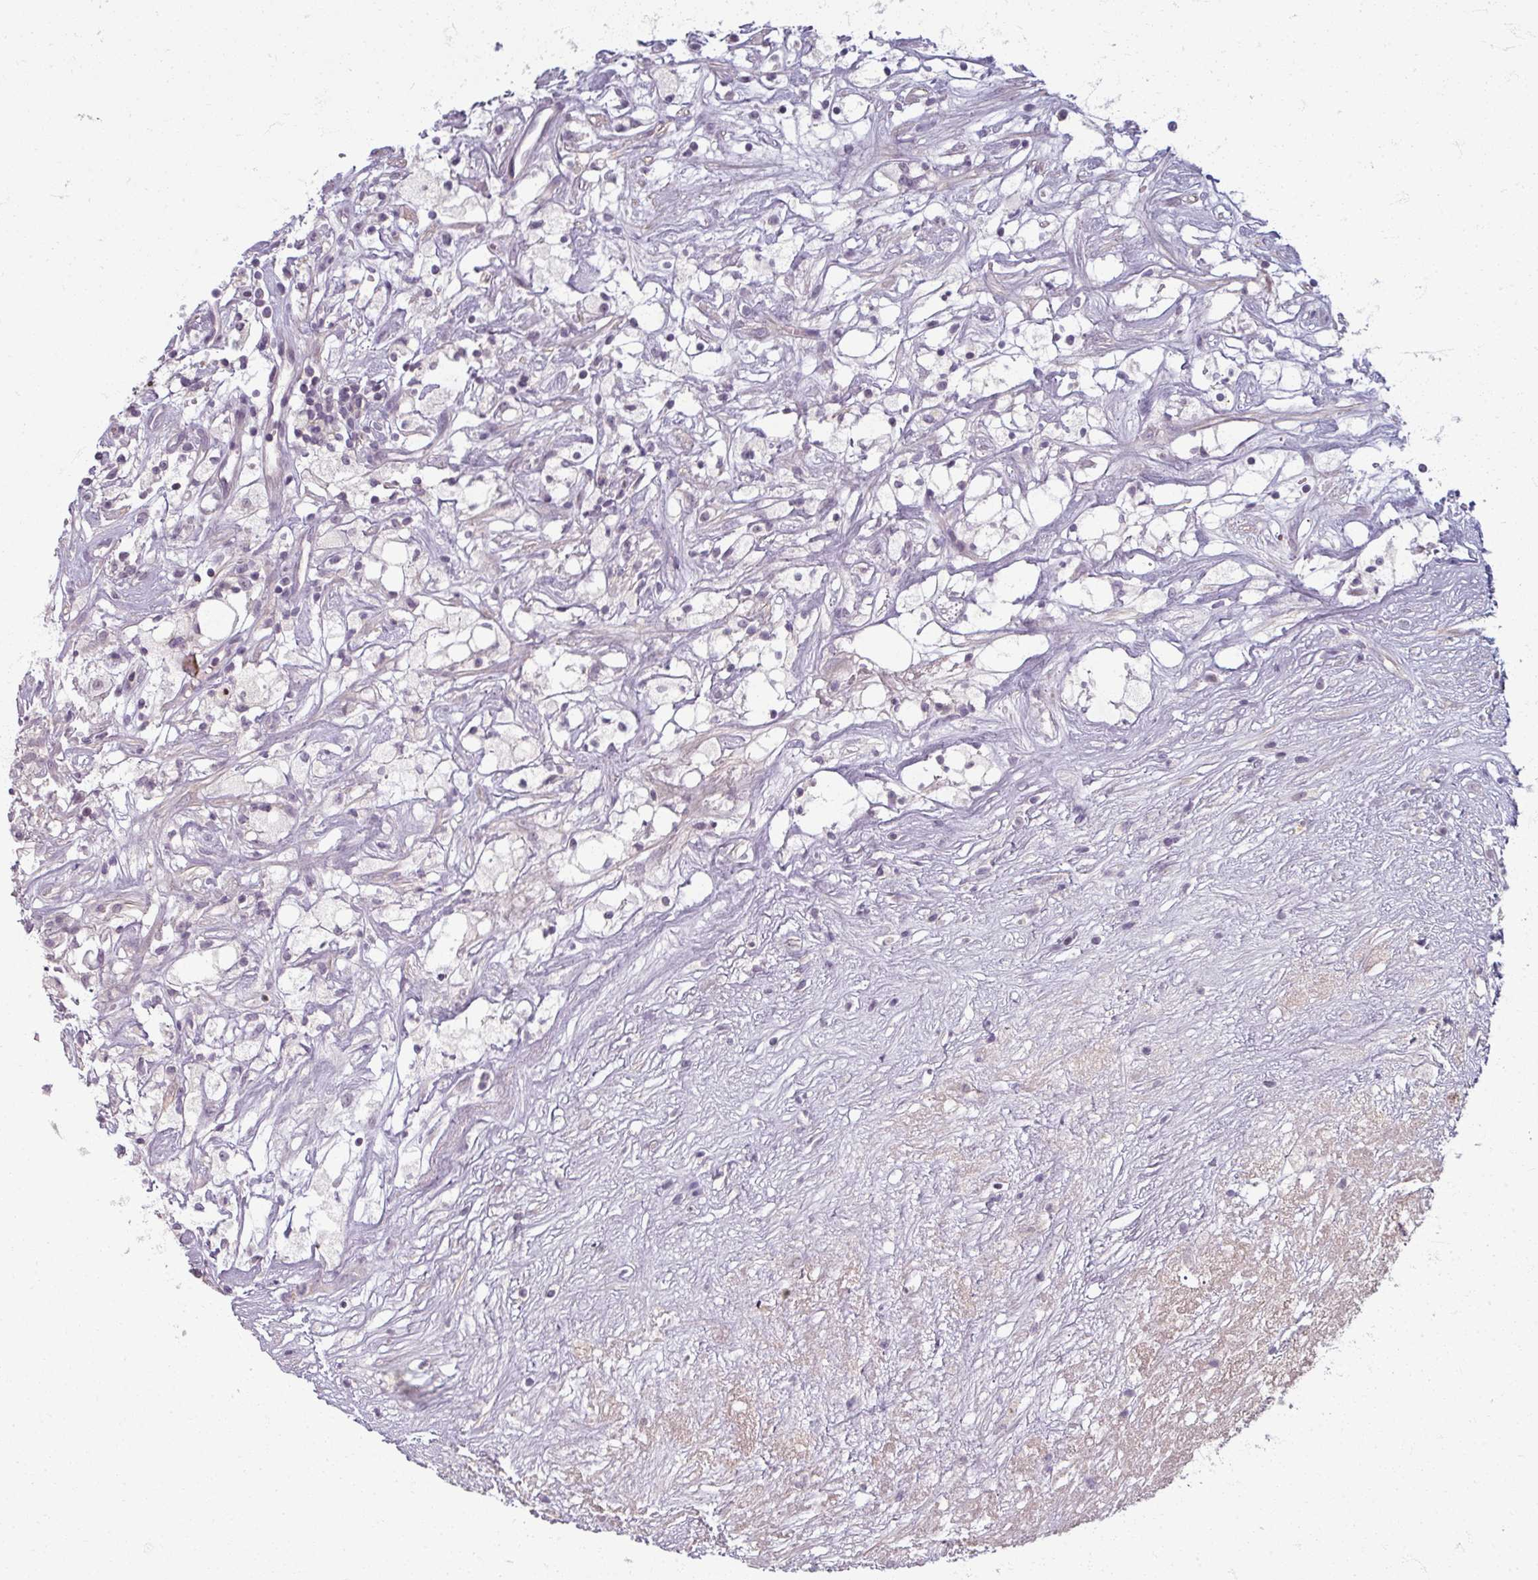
{"staining": {"intensity": "negative", "quantity": "none", "location": "none"}, "tissue": "renal cancer", "cell_type": "Tumor cells", "image_type": "cancer", "snomed": [{"axis": "morphology", "description": "Adenocarcinoma, NOS"}, {"axis": "topography", "description": "Kidney"}], "caption": "High power microscopy histopathology image of an immunohistochemistry histopathology image of renal cancer, revealing no significant staining in tumor cells.", "gene": "TTLL7", "patient": {"sex": "male", "age": 59}}